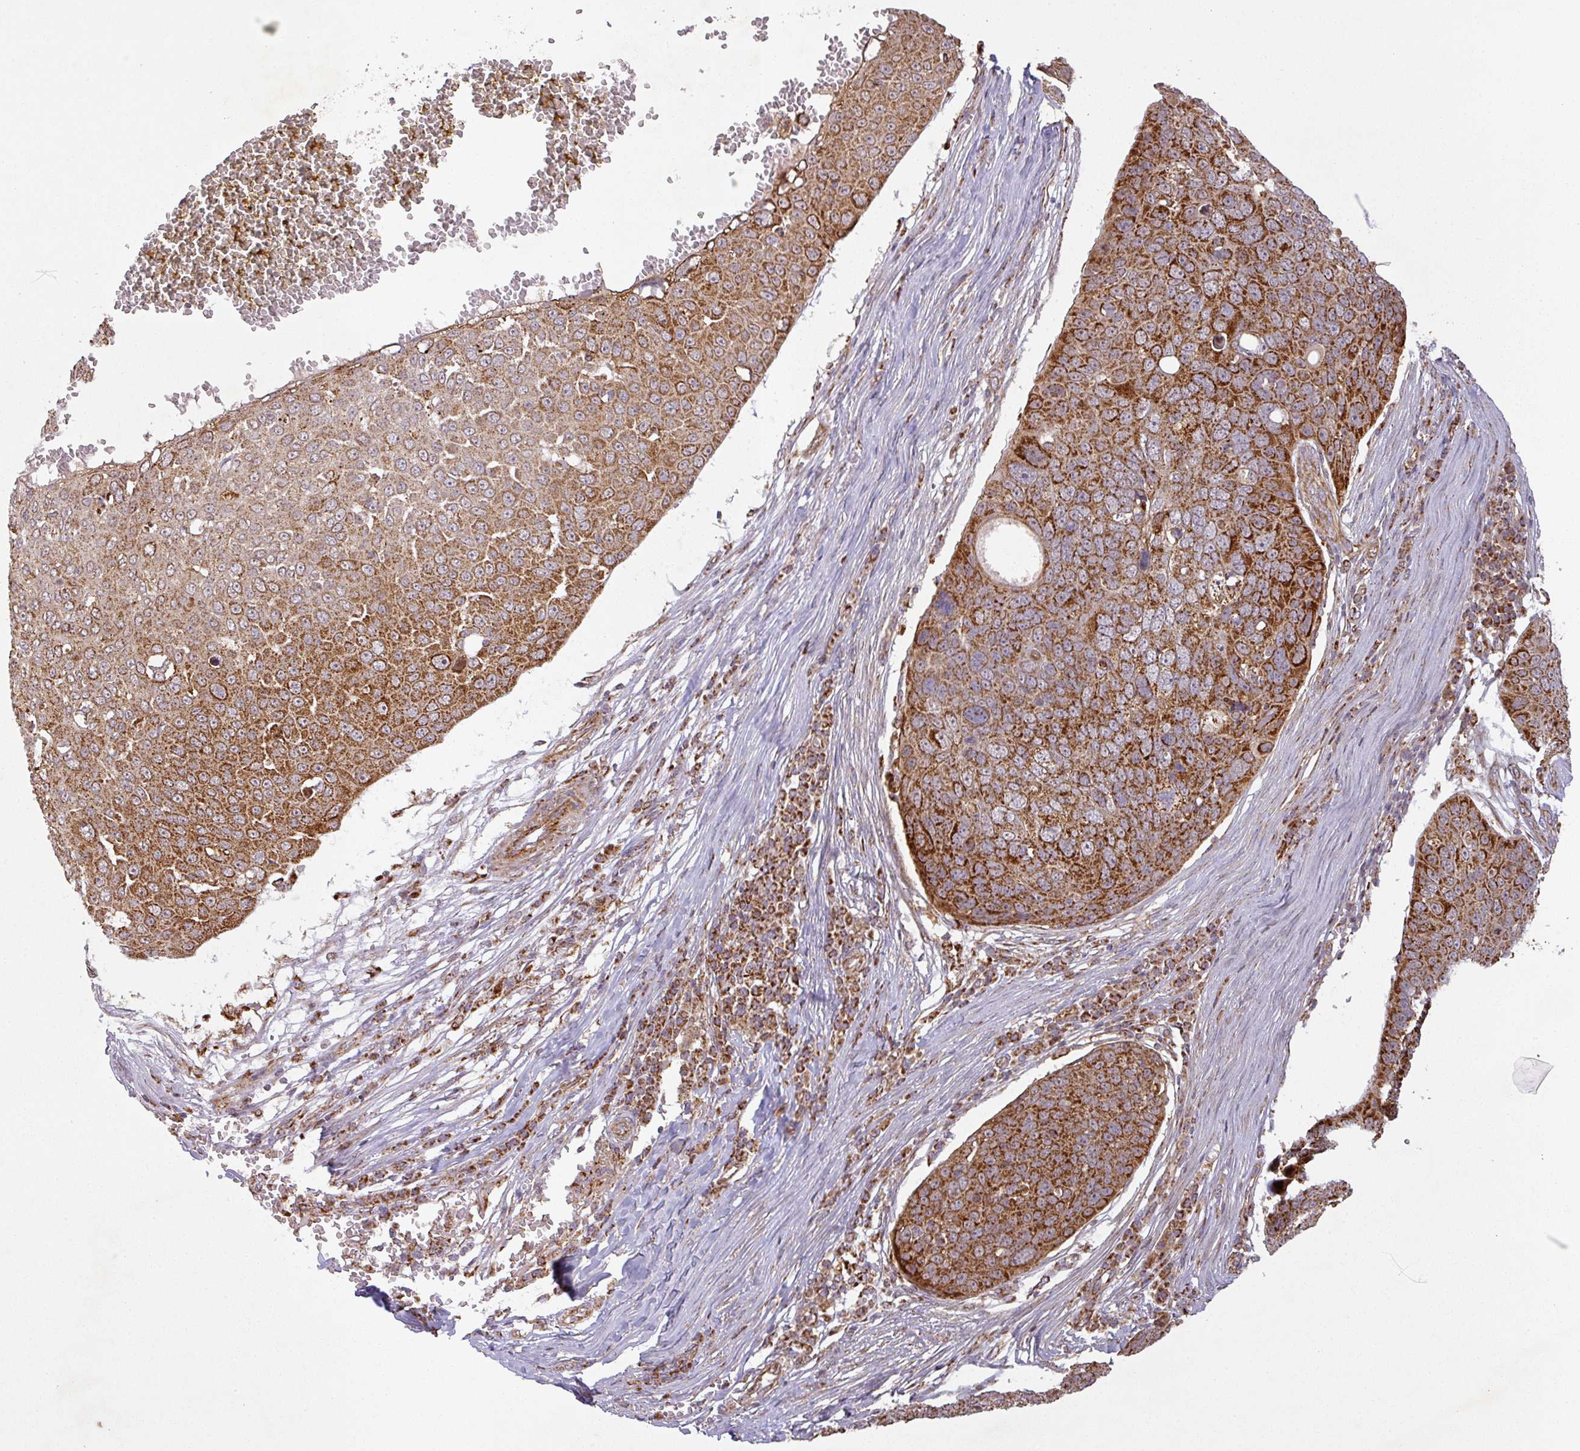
{"staining": {"intensity": "strong", "quantity": ">75%", "location": "cytoplasmic/membranous"}, "tissue": "skin cancer", "cell_type": "Tumor cells", "image_type": "cancer", "snomed": [{"axis": "morphology", "description": "Squamous cell carcinoma, NOS"}, {"axis": "topography", "description": "Skin"}], "caption": "Strong cytoplasmic/membranous staining for a protein is identified in approximately >75% of tumor cells of skin cancer using IHC.", "gene": "GPD2", "patient": {"sex": "male", "age": 71}}